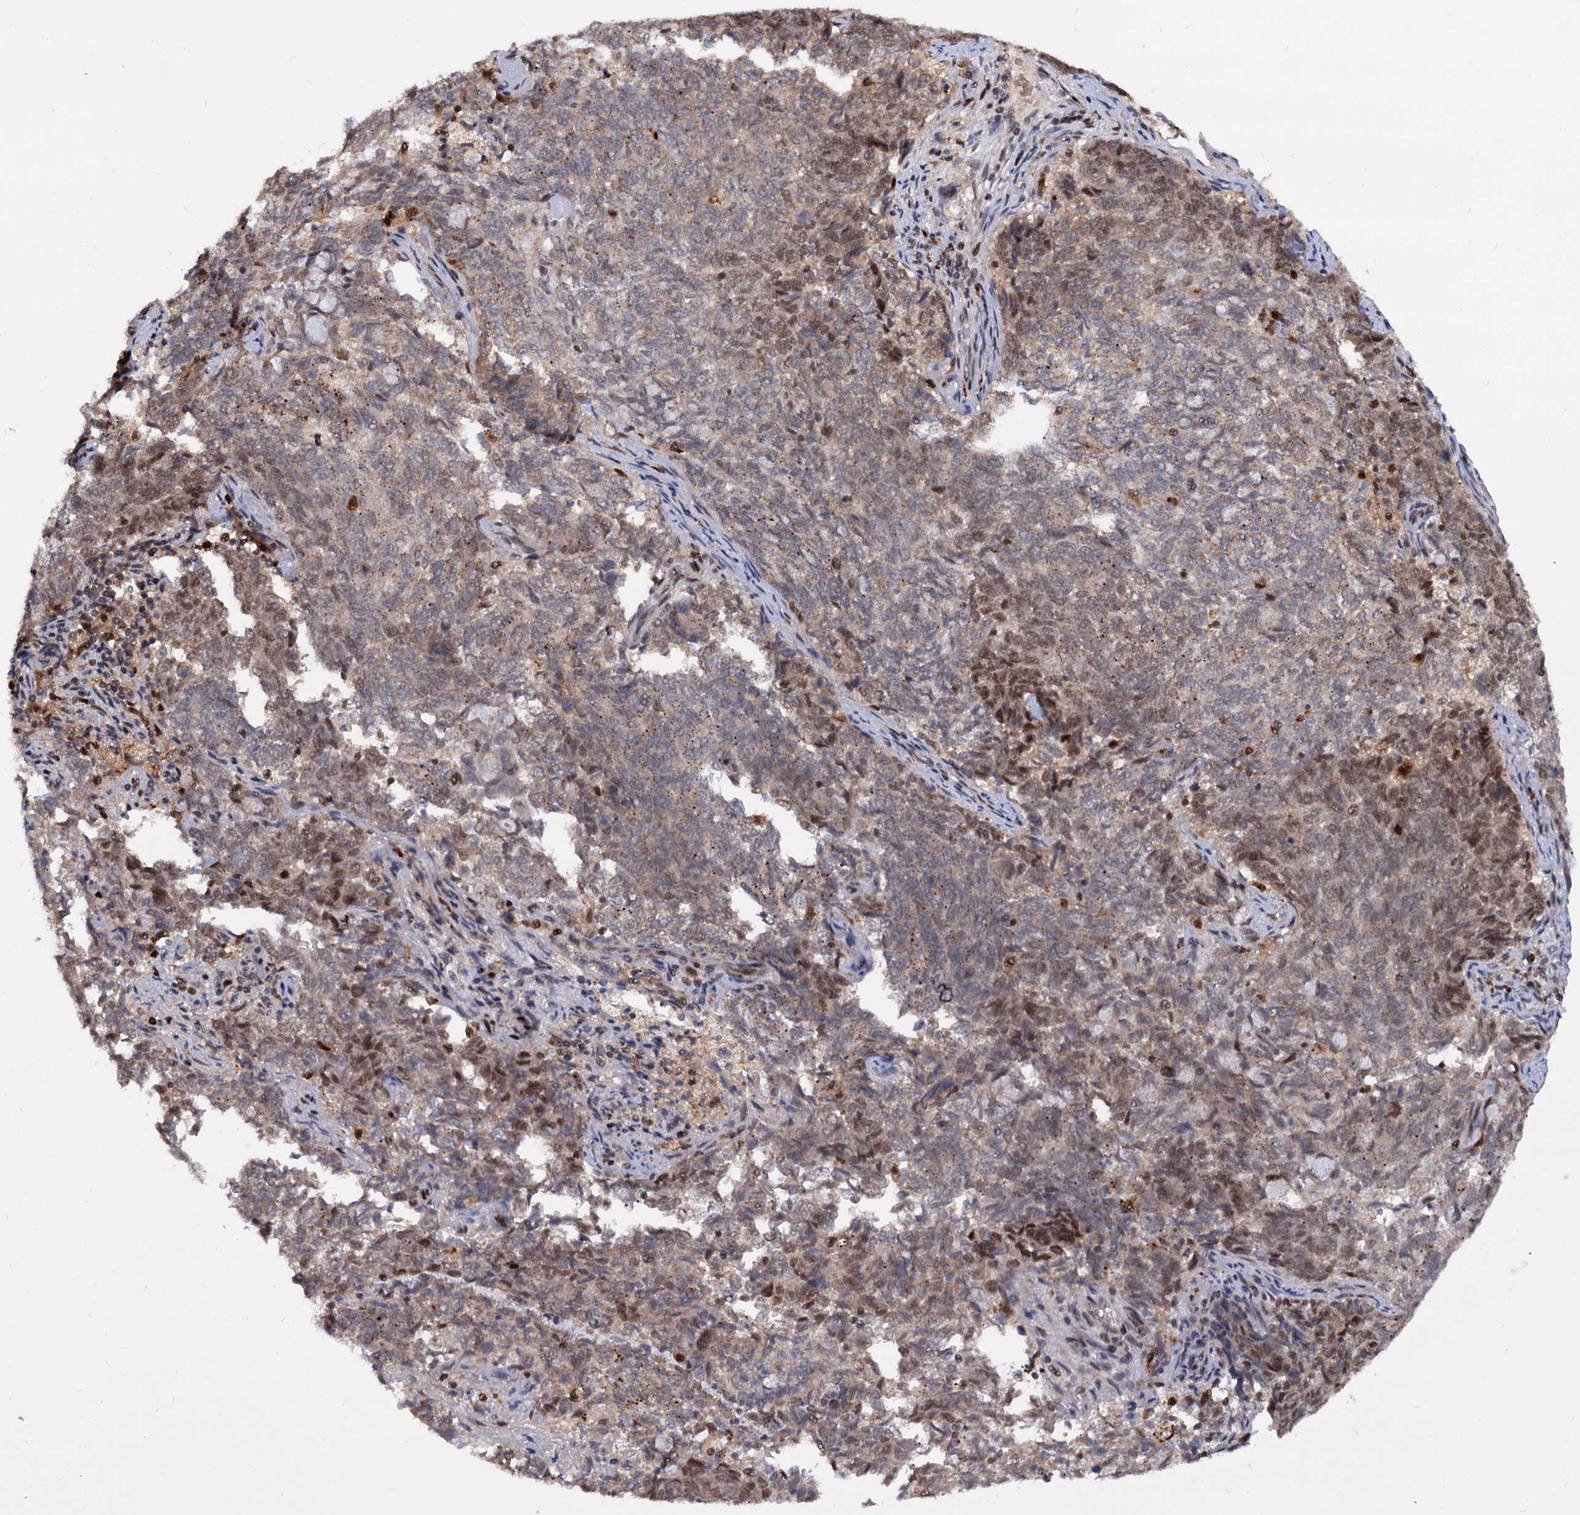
{"staining": {"intensity": "moderate", "quantity": ">75%", "location": "cytoplasmic/membranous,nuclear"}, "tissue": "endometrial cancer", "cell_type": "Tumor cells", "image_type": "cancer", "snomed": [{"axis": "morphology", "description": "Adenocarcinoma, NOS"}, {"axis": "topography", "description": "Endometrium"}], "caption": "Endometrial adenocarcinoma stained with DAB immunohistochemistry (IHC) demonstrates medium levels of moderate cytoplasmic/membranous and nuclear positivity in about >75% of tumor cells. Nuclei are stained in blue.", "gene": "RNASEH2B", "patient": {"sex": "female", "age": 80}}